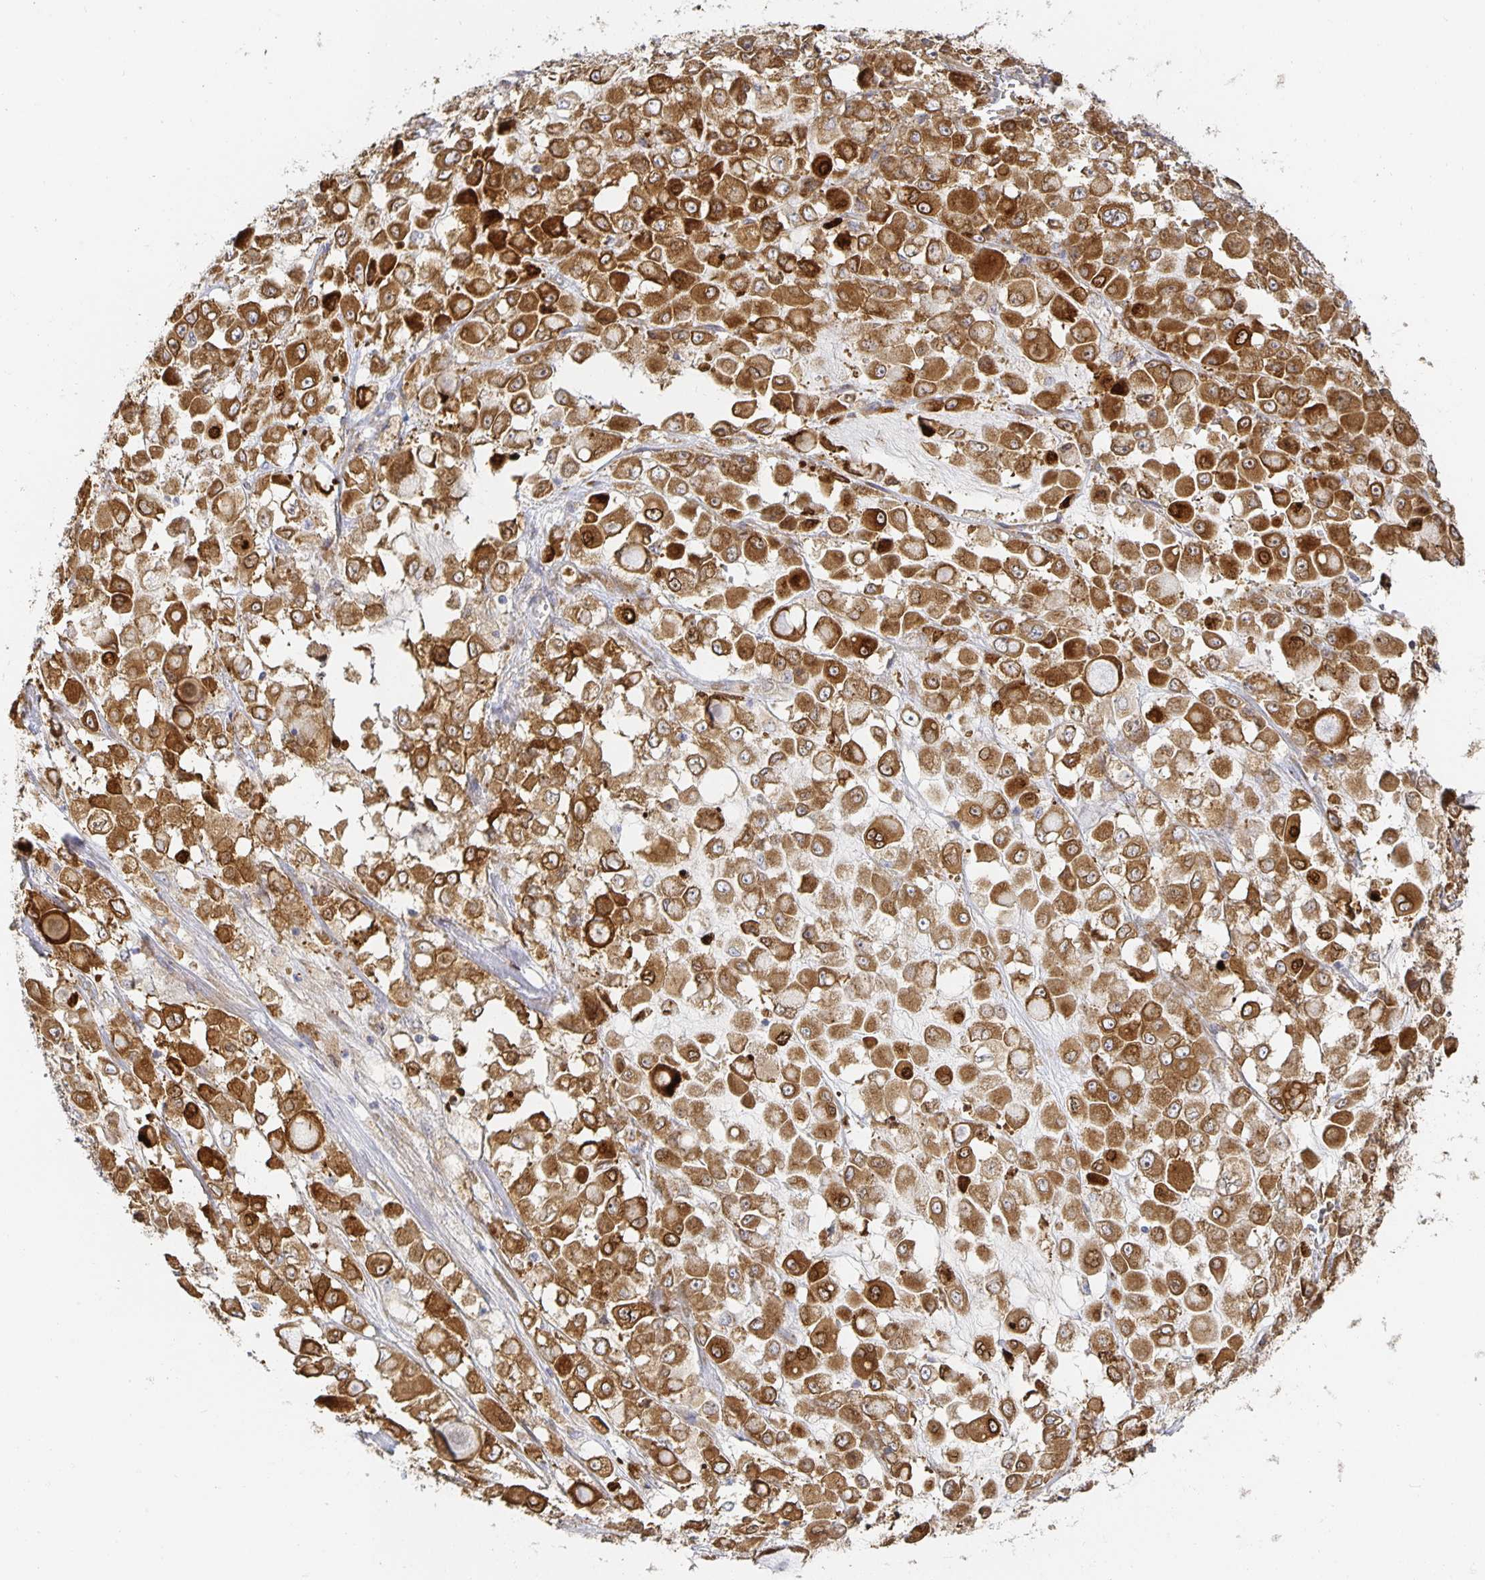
{"staining": {"intensity": "moderate", "quantity": ">75%", "location": "cytoplasmic/membranous"}, "tissue": "stomach cancer", "cell_type": "Tumor cells", "image_type": "cancer", "snomed": [{"axis": "morphology", "description": "Adenocarcinoma, NOS"}, {"axis": "topography", "description": "Stomach"}], "caption": "A micrograph of human stomach adenocarcinoma stained for a protein reveals moderate cytoplasmic/membranous brown staining in tumor cells.", "gene": "NOMO1", "patient": {"sex": "female", "age": 76}}